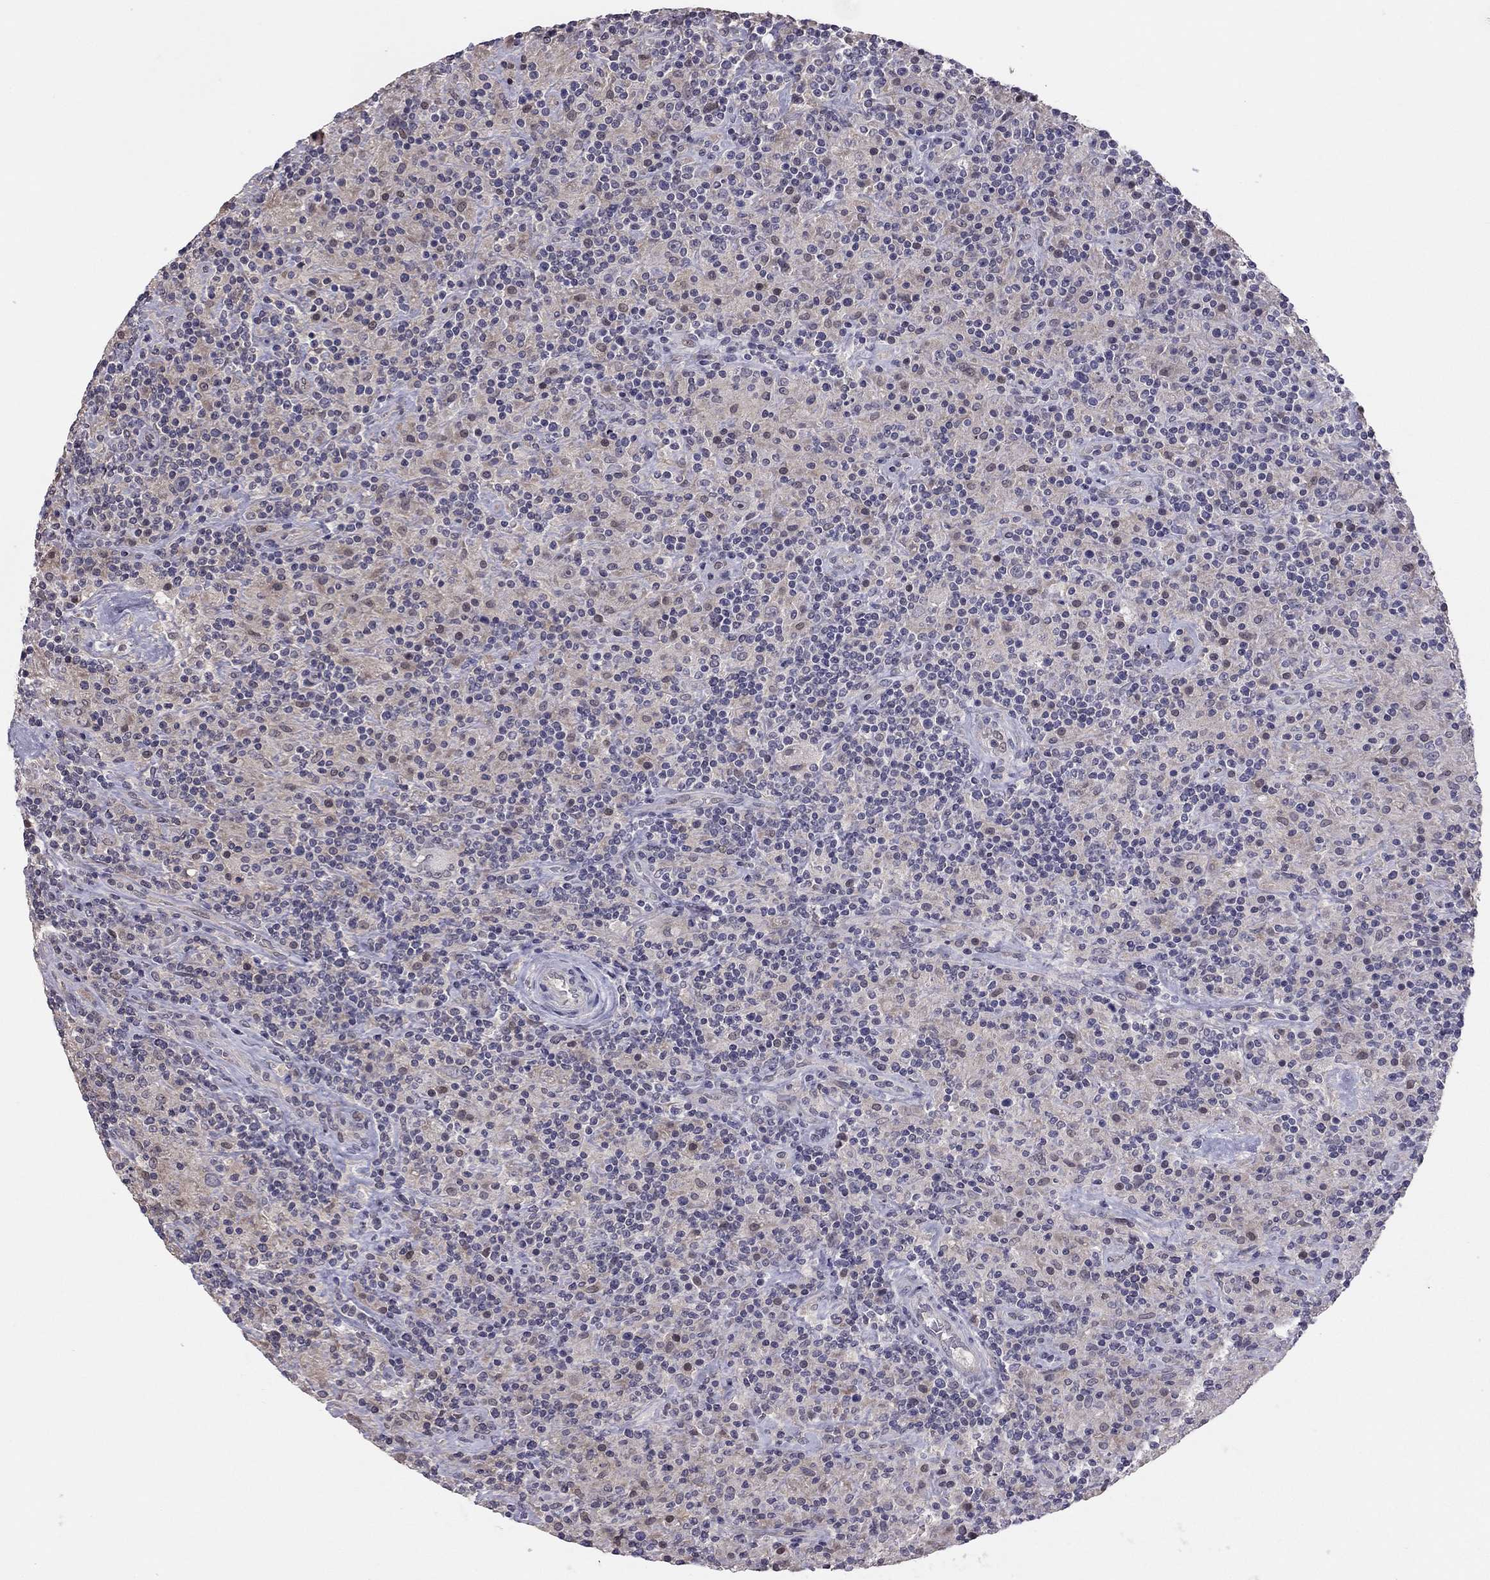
{"staining": {"intensity": "negative", "quantity": "none", "location": "none"}, "tissue": "lymphoma", "cell_type": "Tumor cells", "image_type": "cancer", "snomed": [{"axis": "morphology", "description": "Hodgkin's disease, NOS"}, {"axis": "topography", "description": "Lymph node"}], "caption": "An immunohistochemistry (IHC) image of lymphoma is shown. There is no staining in tumor cells of lymphoma.", "gene": "HSF2BP", "patient": {"sex": "male", "age": 70}}